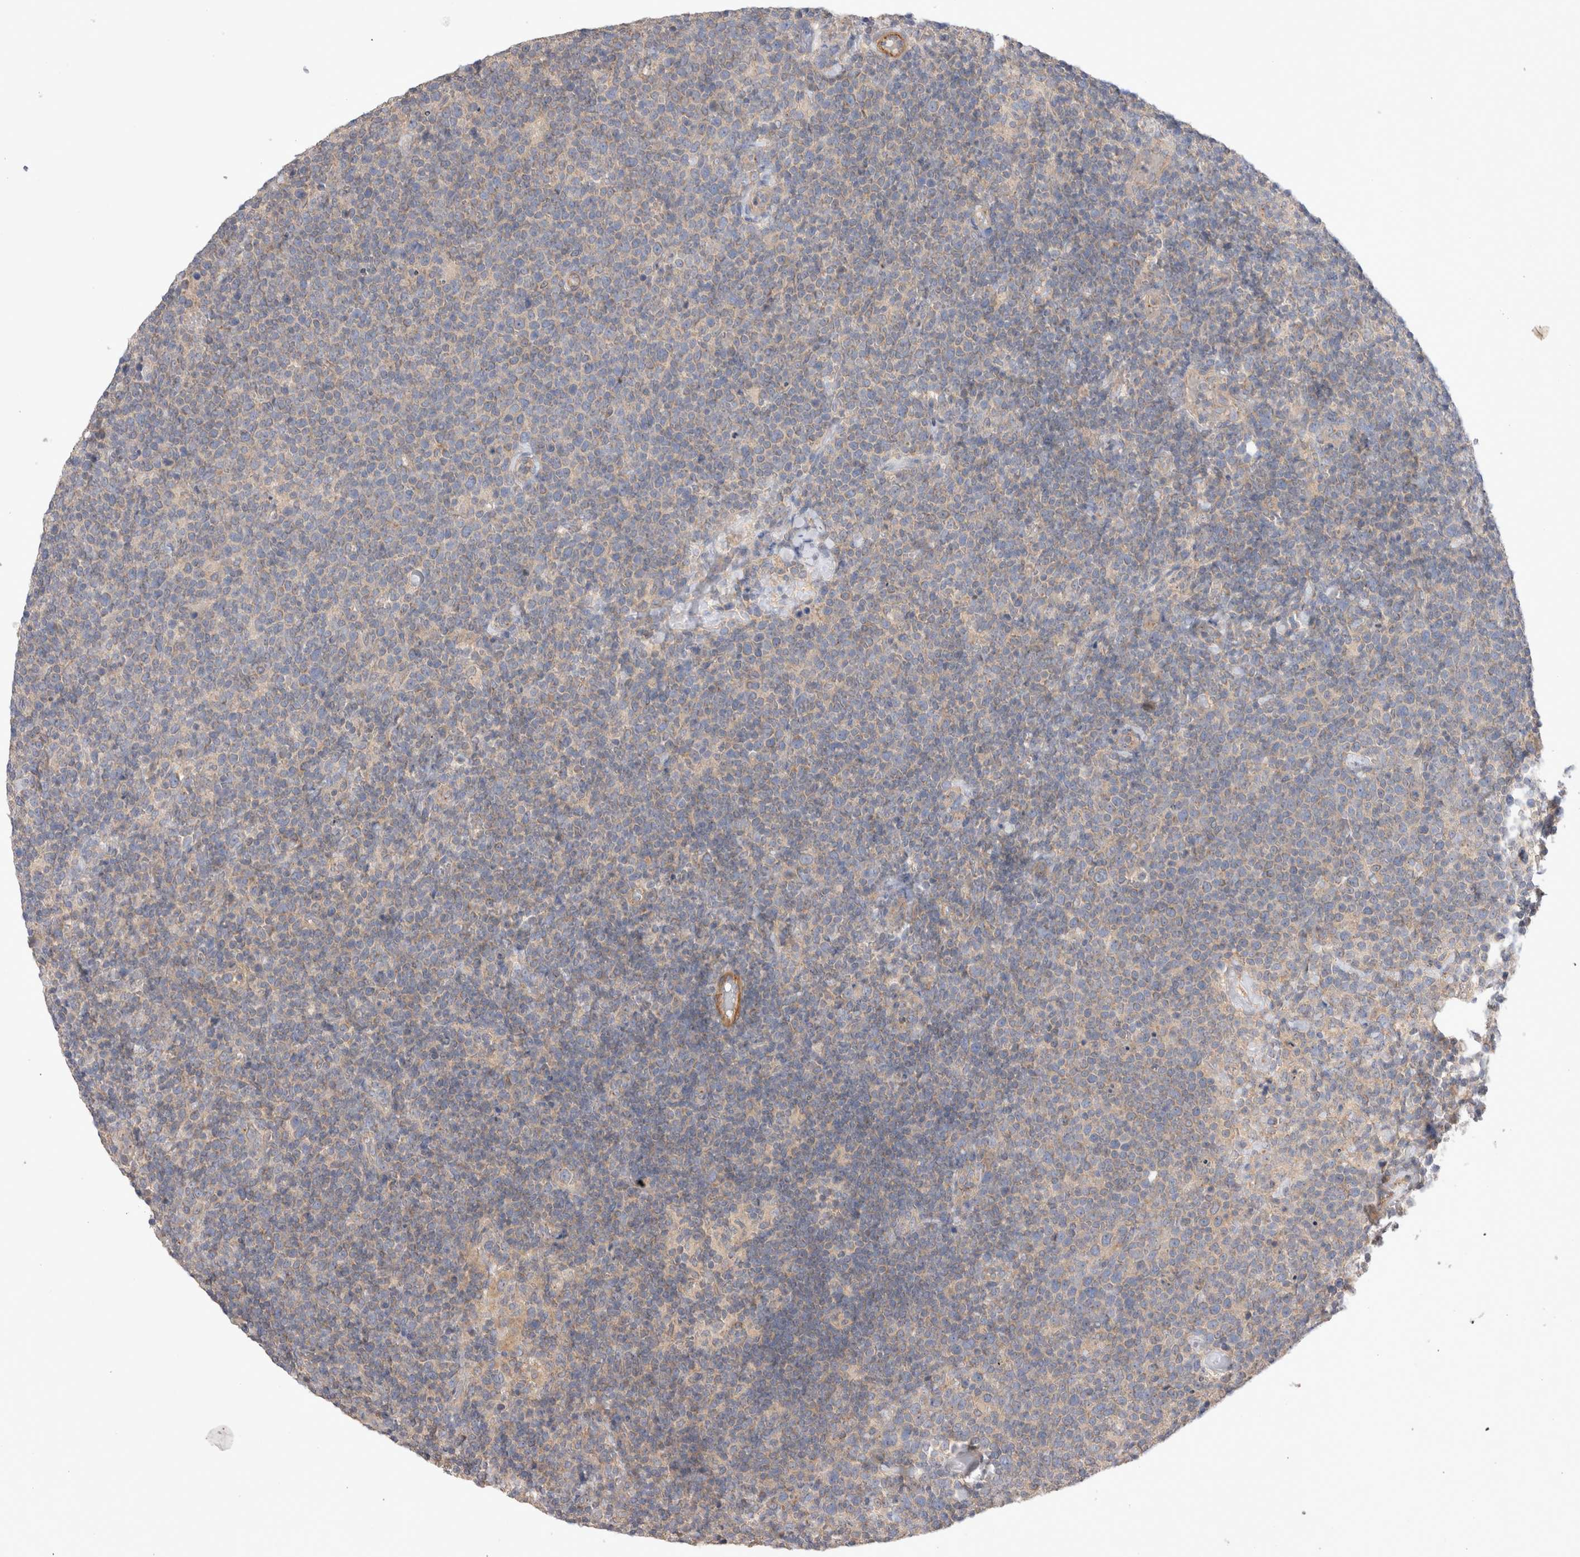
{"staining": {"intensity": "negative", "quantity": "none", "location": "none"}, "tissue": "lymphoma", "cell_type": "Tumor cells", "image_type": "cancer", "snomed": [{"axis": "morphology", "description": "Malignant lymphoma, non-Hodgkin's type, High grade"}, {"axis": "topography", "description": "Lymph node"}], "caption": "Histopathology image shows no protein staining in tumor cells of high-grade malignant lymphoma, non-Hodgkin's type tissue. (IHC, brightfield microscopy, high magnification).", "gene": "IFT74", "patient": {"sex": "male", "age": 61}}